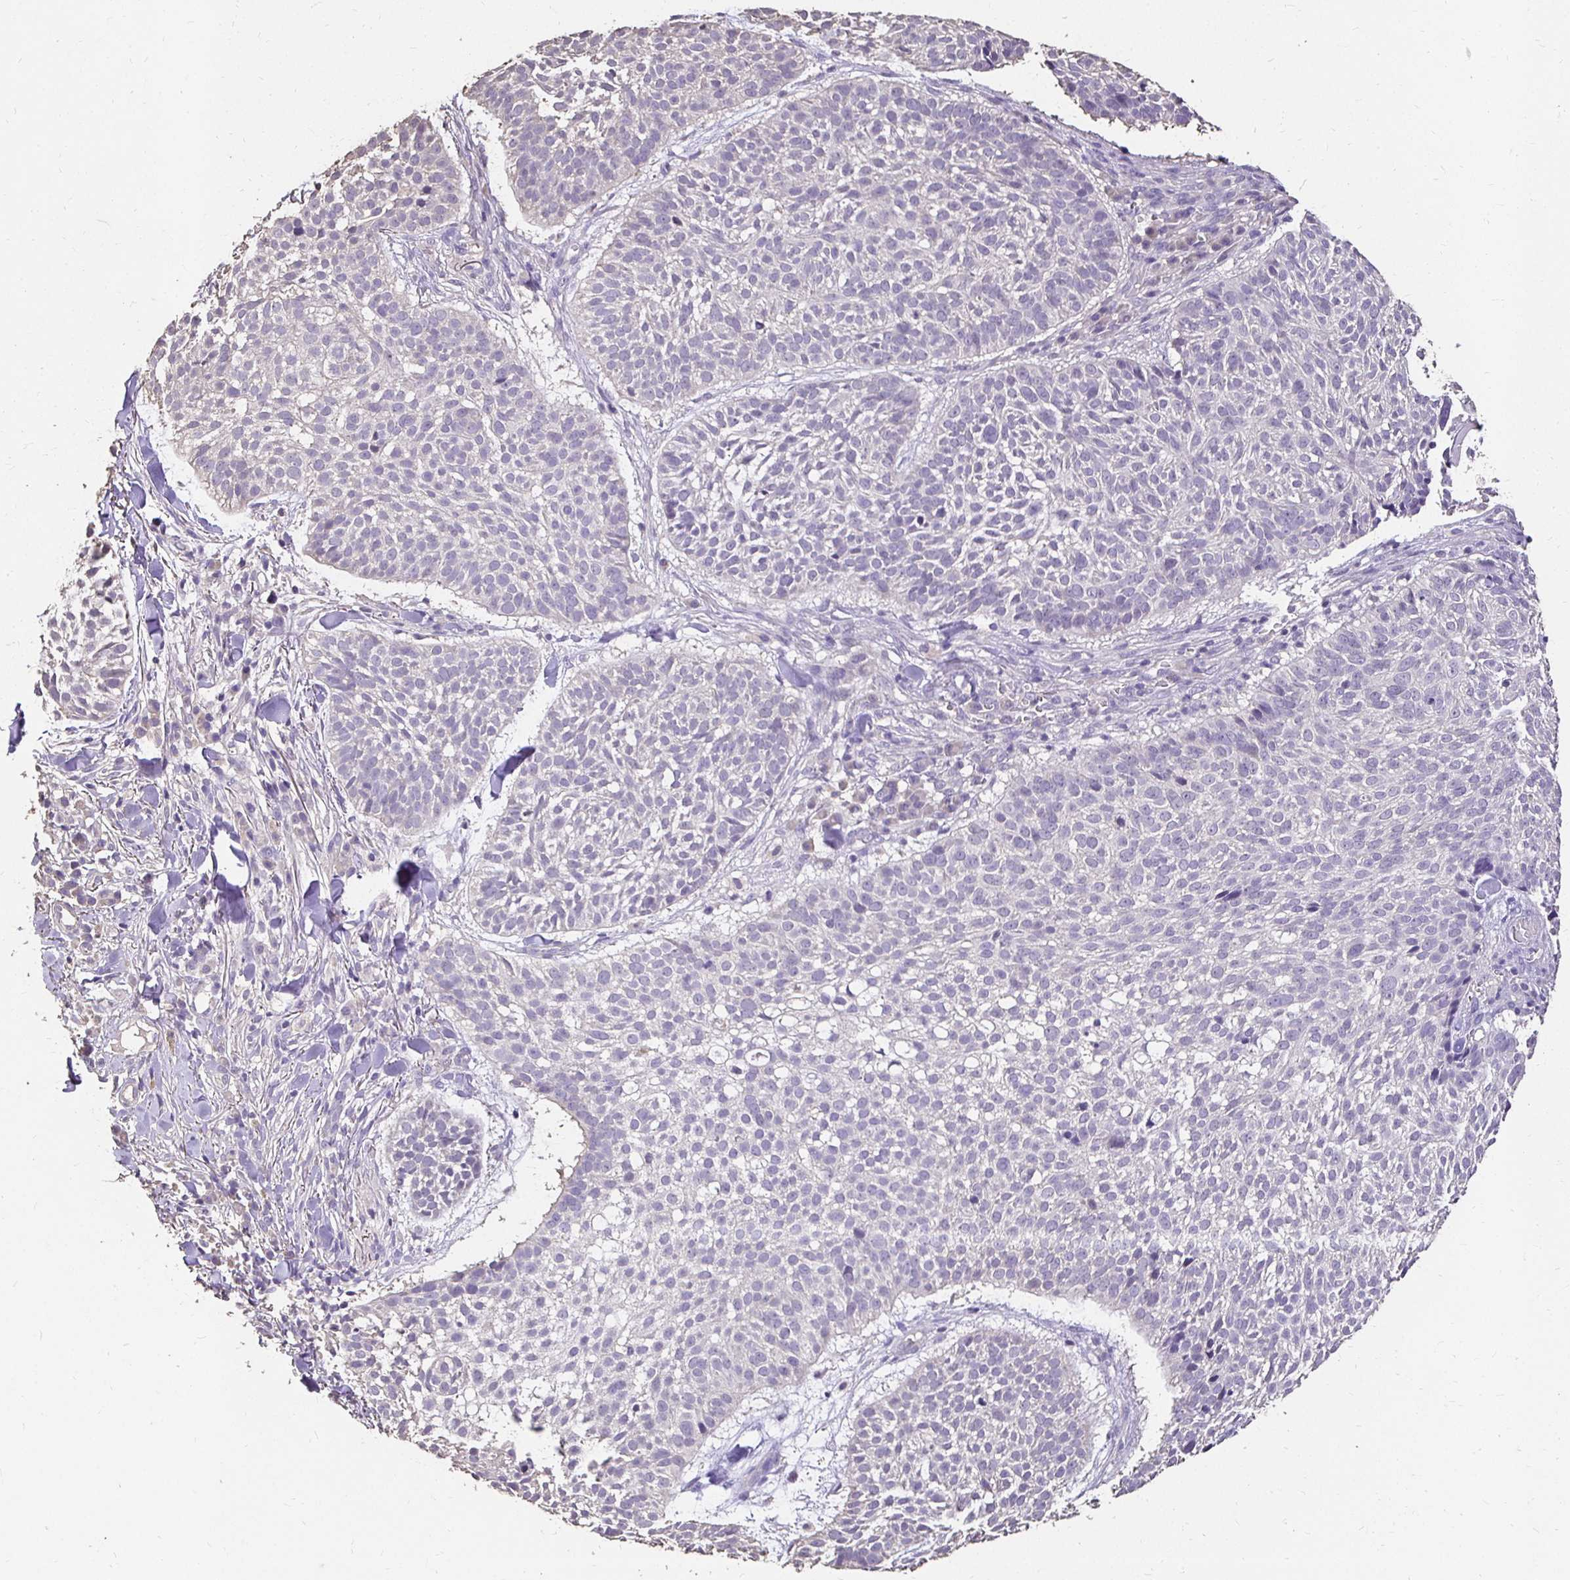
{"staining": {"intensity": "negative", "quantity": "none", "location": "none"}, "tissue": "skin cancer", "cell_type": "Tumor cells", "image_type": "cancer", "snomed": [{"axis": "morphology", "description": "Basal cell carcinoma"}, {"axis": "topography", "description": "Skin"}, {"axis": "topography", "description": "Skin of scalp"}], "caption": "Tumor cells show no significant expression in basal cell carcinoma (skin).", "gene": "UGT1A6", "patient": {"sex": "female", "age": 45}}